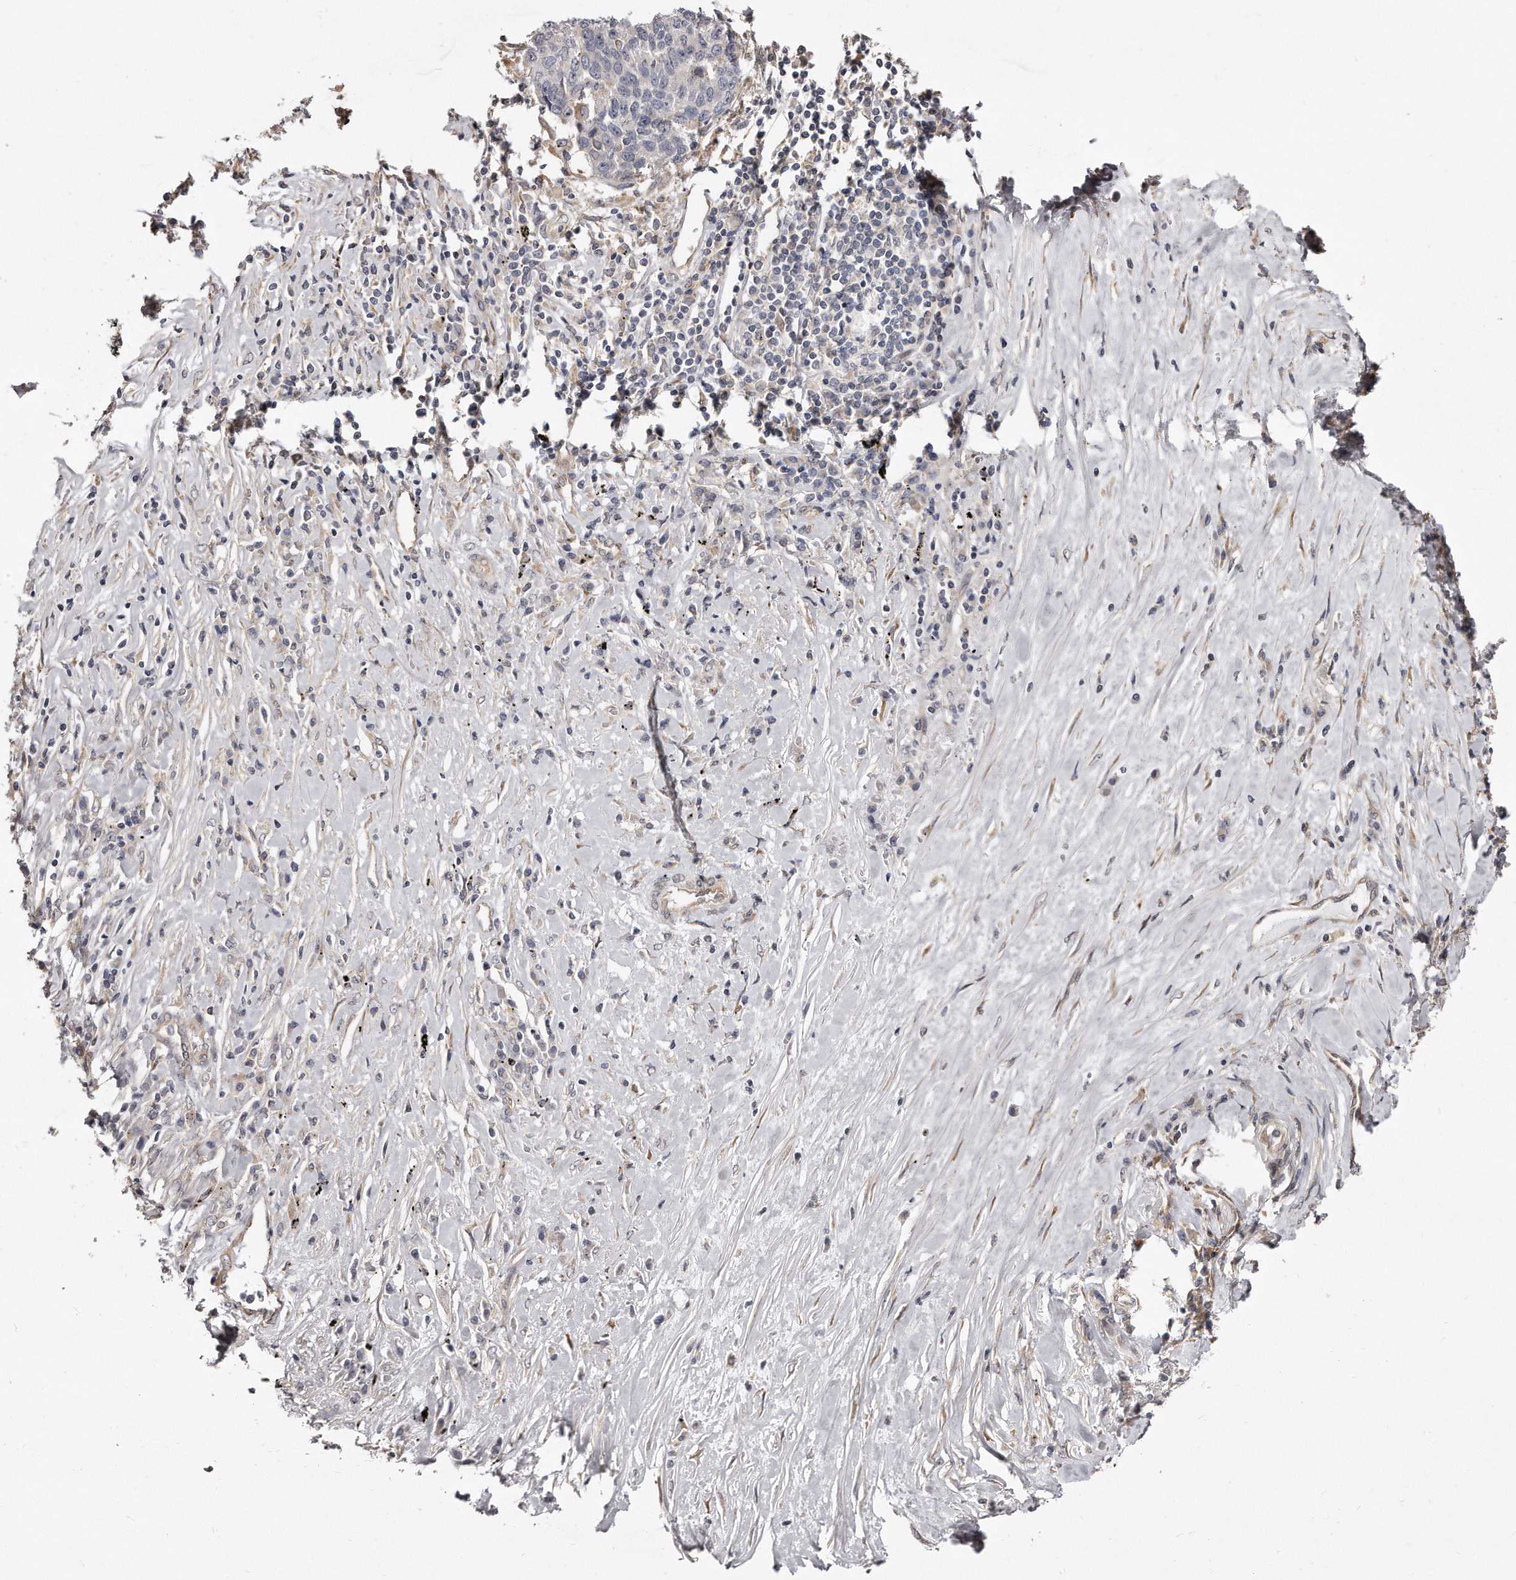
{"staining": {"intensity": "negative", "quantity": "none", "location": "none"}, "tissue": "lung cancer", "cell_type": "Tumor cells", "image_type": "cancer", "snomed": [{"axis": "morphology", "description": "Squamous cell carcinoma, NOS"}, {"axis": "topography", "description": "Lung"}], "caption": "Immunohistochemistry (IHC) image of neoplastic tissue: human lung squamous cell carcinoma stained with DAB demonstrates no significant protein expression in tumor cells.", "gene": "TRAPPC14", "patient": {"sex": "male", "age": 66}}